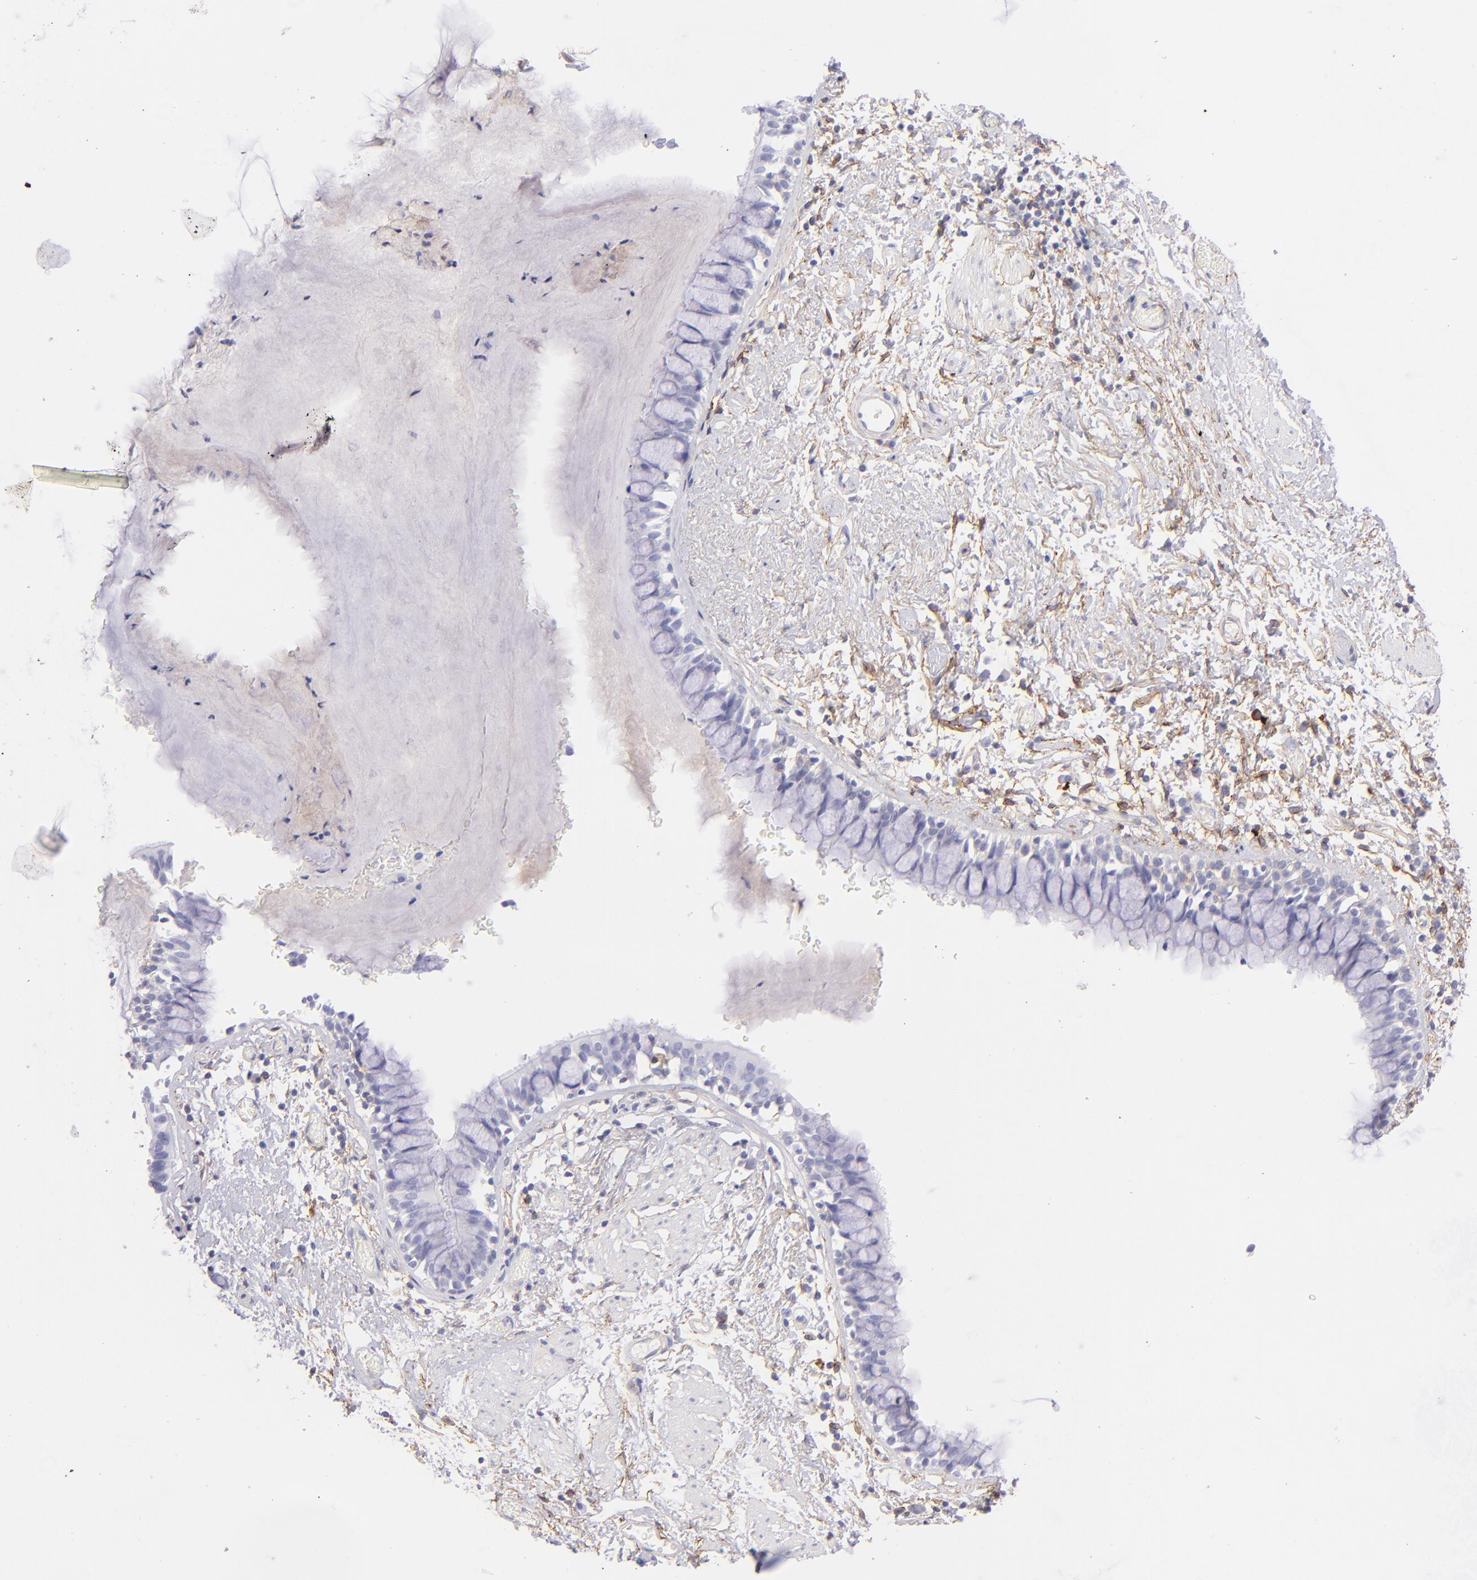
{"staining": {"intensity": "negative", "quantity": "none", "location": "none"}, "tissue": "bronchus", "cell_type": "Respiratory epithelial cells", "image_type": "normal", "snomed": [{"axis": "morphology", "description": "Normal tissue, NOS"}, {"axis": "topography", "description": "Lymph node of abdomen"}, {"axis": "topography", "description": "Lymph node of pelvis"}], "caption": "This image is of normal bronchus stained with immunohistochemistry to label a protein in brown with the nuclei are counter-stained blue. There is no positivity in respiratory epithelial cells. Brightfield microscopy of immunohistochemistry stained with DAB (3,3'-diaminobenzidine) (brown) and hematoxylin (blue), captured at high magnification.", "gene": "CD81", "patient": {"sex": "female", "age": 65}}